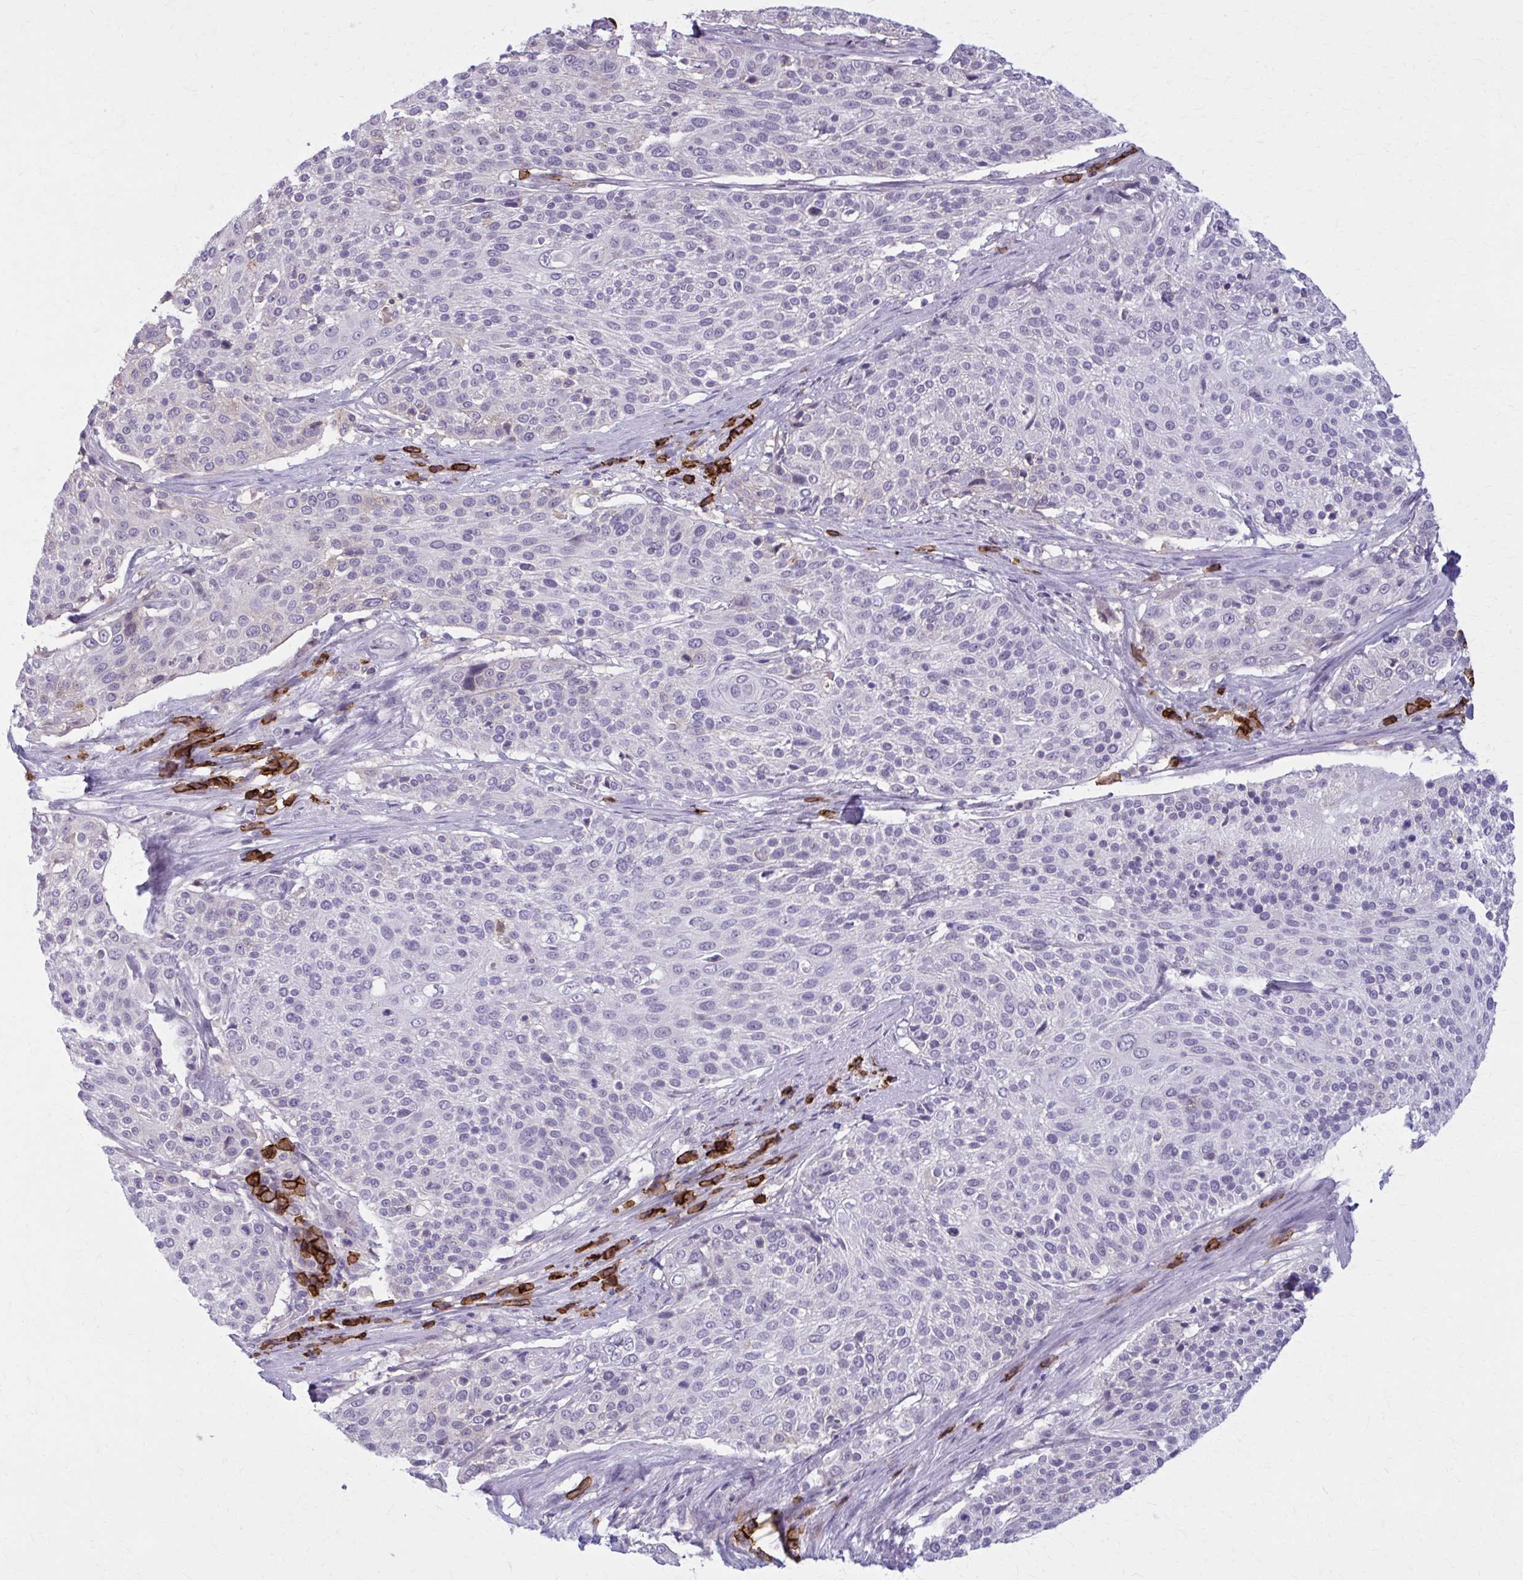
{"staining": {"intensity": "negative", "quantity": "none", "location": "none"}, "tissue": "cervical cancer", "cell_type": "Tumor cells", "image_type": "cancer", "snomed": [{"axis": "morphology", "description": "Squamous cell carcinoma, NOS"}, {"axis": "topography", "description": "Cervix"}], "caption": "The histopathology image exhibits no staining of tumor cells in cervical cancer (squamous cell carcinoma).", "gene": "CD38", "patient": {"sex": "female", "age": 31}}